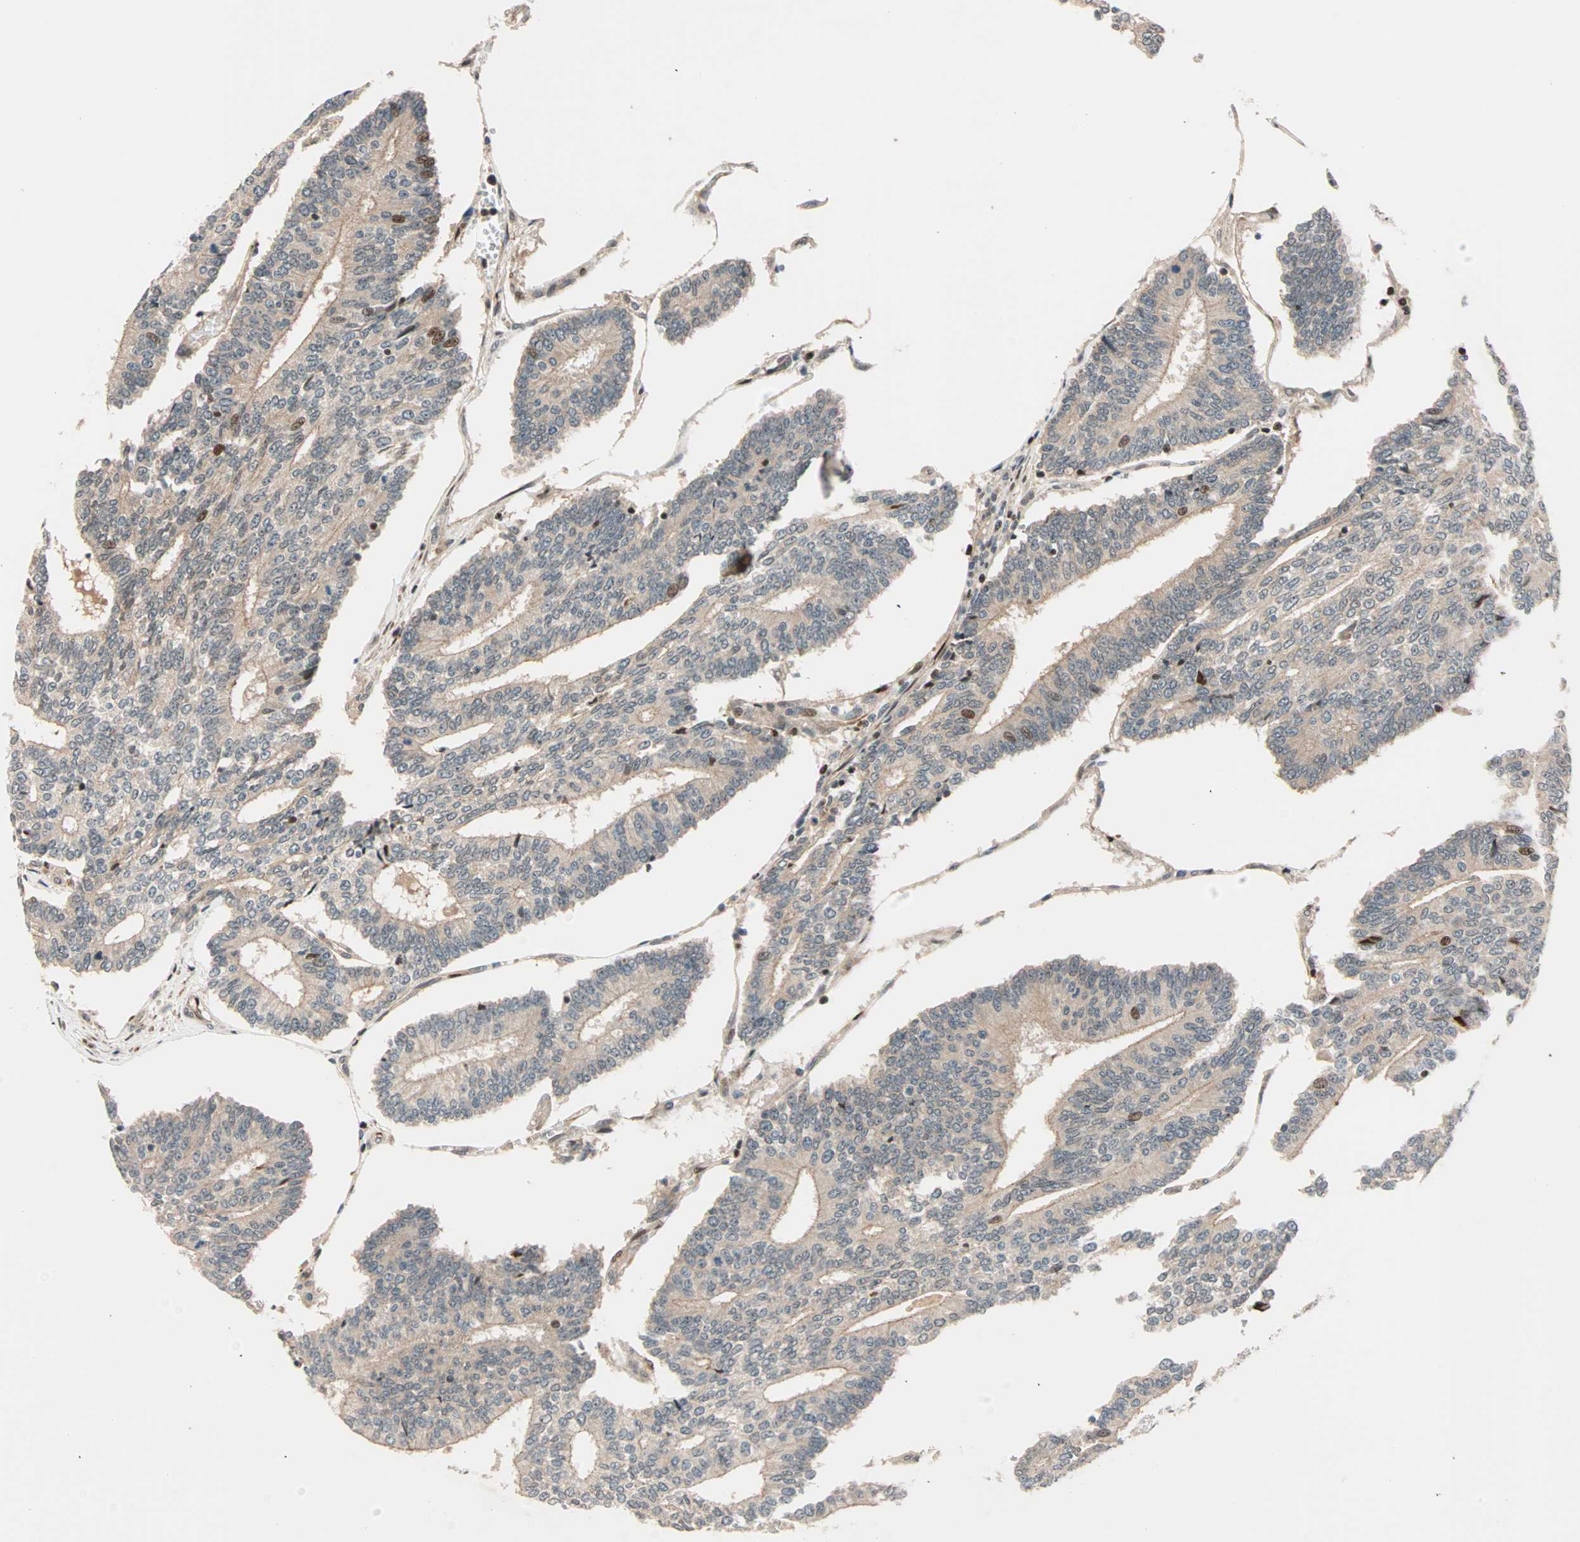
{"staining": {"intensity": "weak", "quantity": ">75%", "location": "cytoplasmic/membranous"}, "tissue": "prostate cancer", "cell_type": "Tumor cells", "image_type": "cancer", "snomed": [{"axis": "morphology", "description": "Adenocarcinoma, High grade"}, {"axis": "topography", "description": "Prostate"}], "caption": "Protein analysis of prostate adenocarcinoma (high-grade) tissue exhibits weak cytoplasmic/membranous expression in approximately >75% of tumor cells.", "gene": "HECW1", "patient": {"sex": "male", "age": 55}}